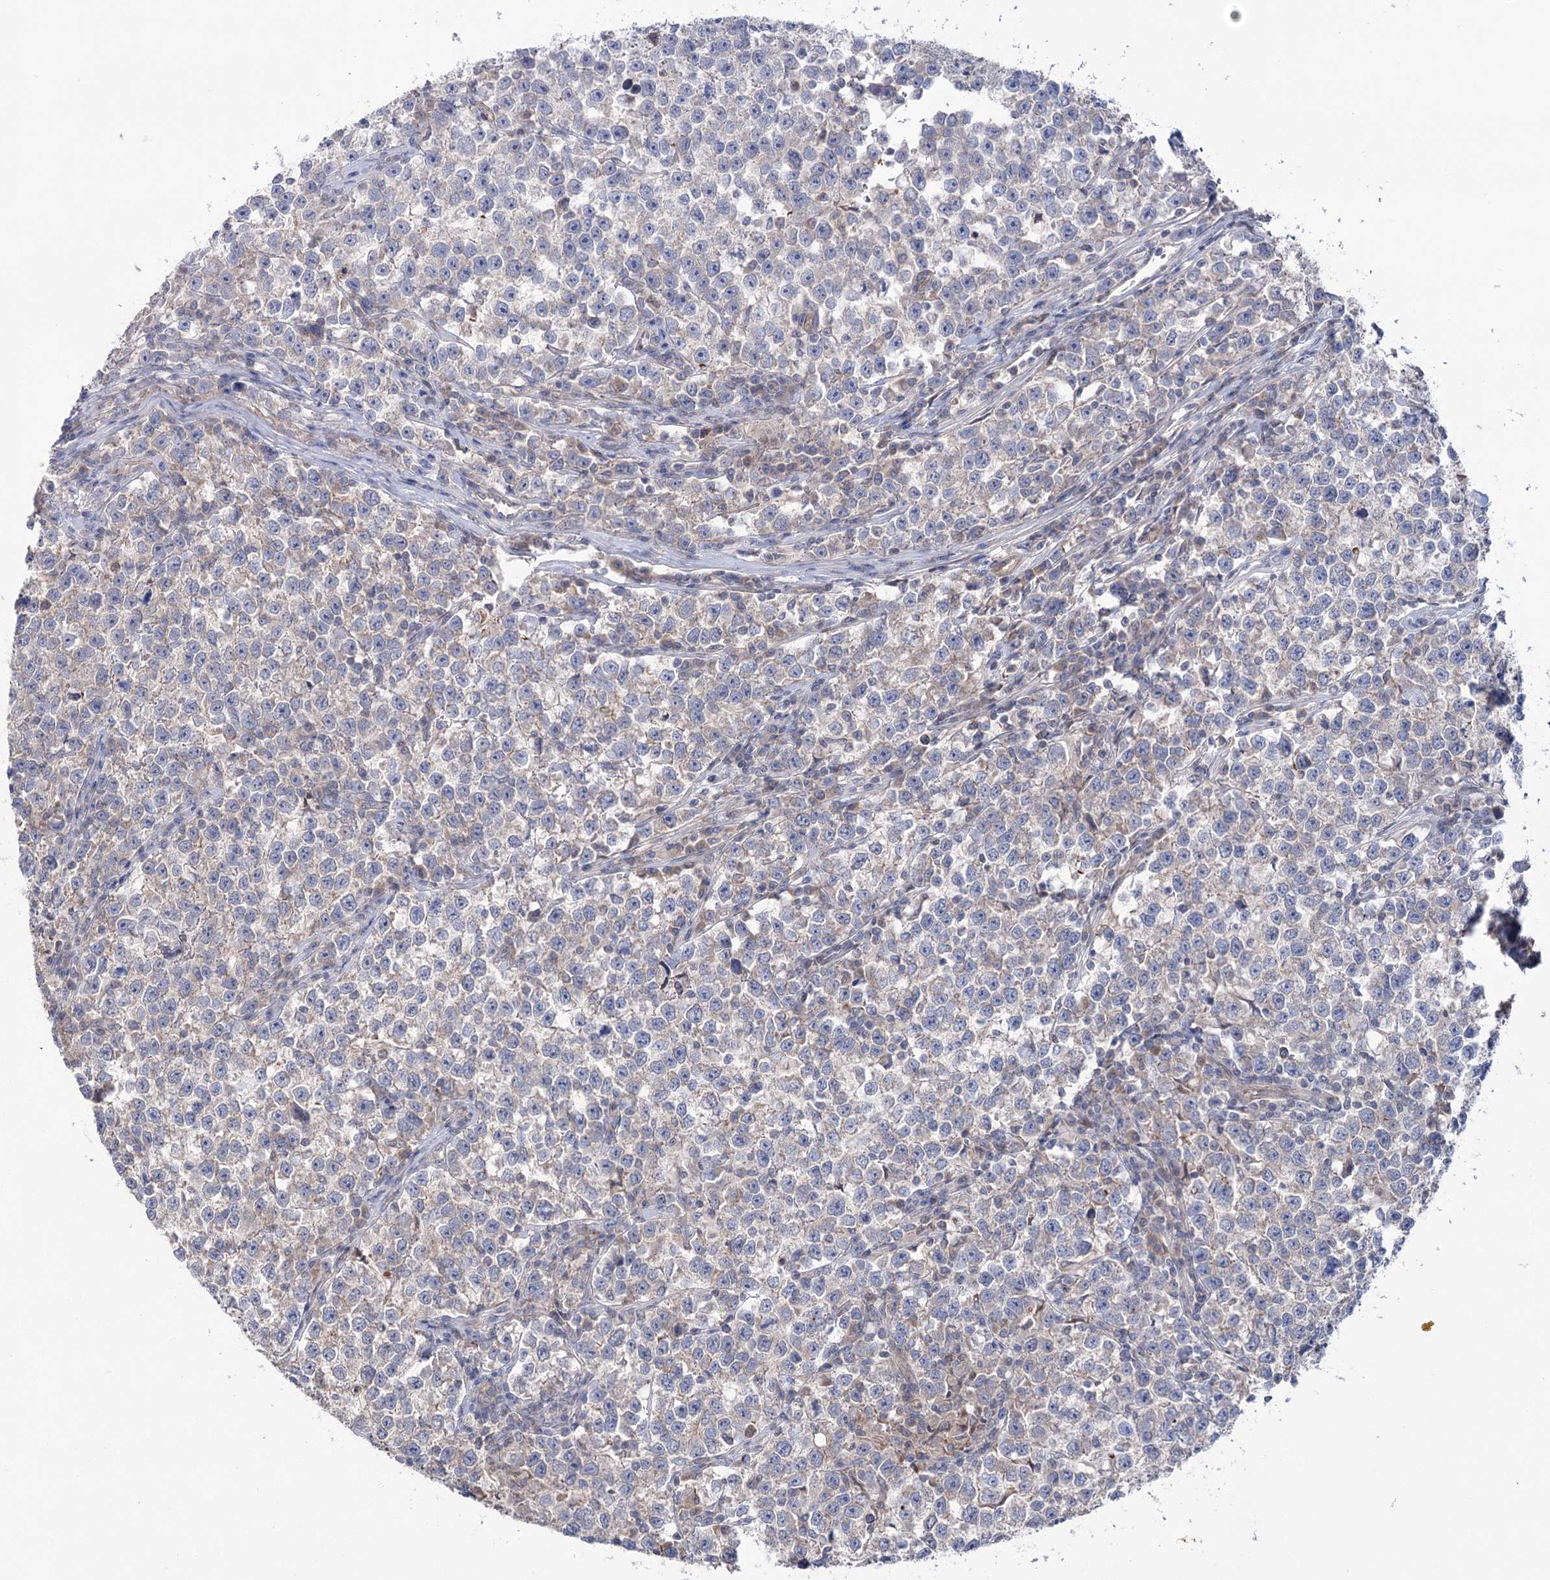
{"staining": {"intensity": "weak", "quantity": "<25%", "location": "cytoplasmic/membranous"}, "tissue": "testis cancer", "cell_type": "Tumor cells", "image_type": "cancer", "snomed": [{"axis": "morphology", "description": "Normal tissue, NOS"}, {"axis": "morphology", "description": "Seminoma, NOS"}, {"axis": "topography", "description": "Testis"}], "caption": "Testis seminoma was stained to show a protein in brown. There is no significant staining in tumor cells. (DAB immunohistochemistry, high magnification).", "gene": "TRIM71", "patient": {"sex": "male", "age": 43}}